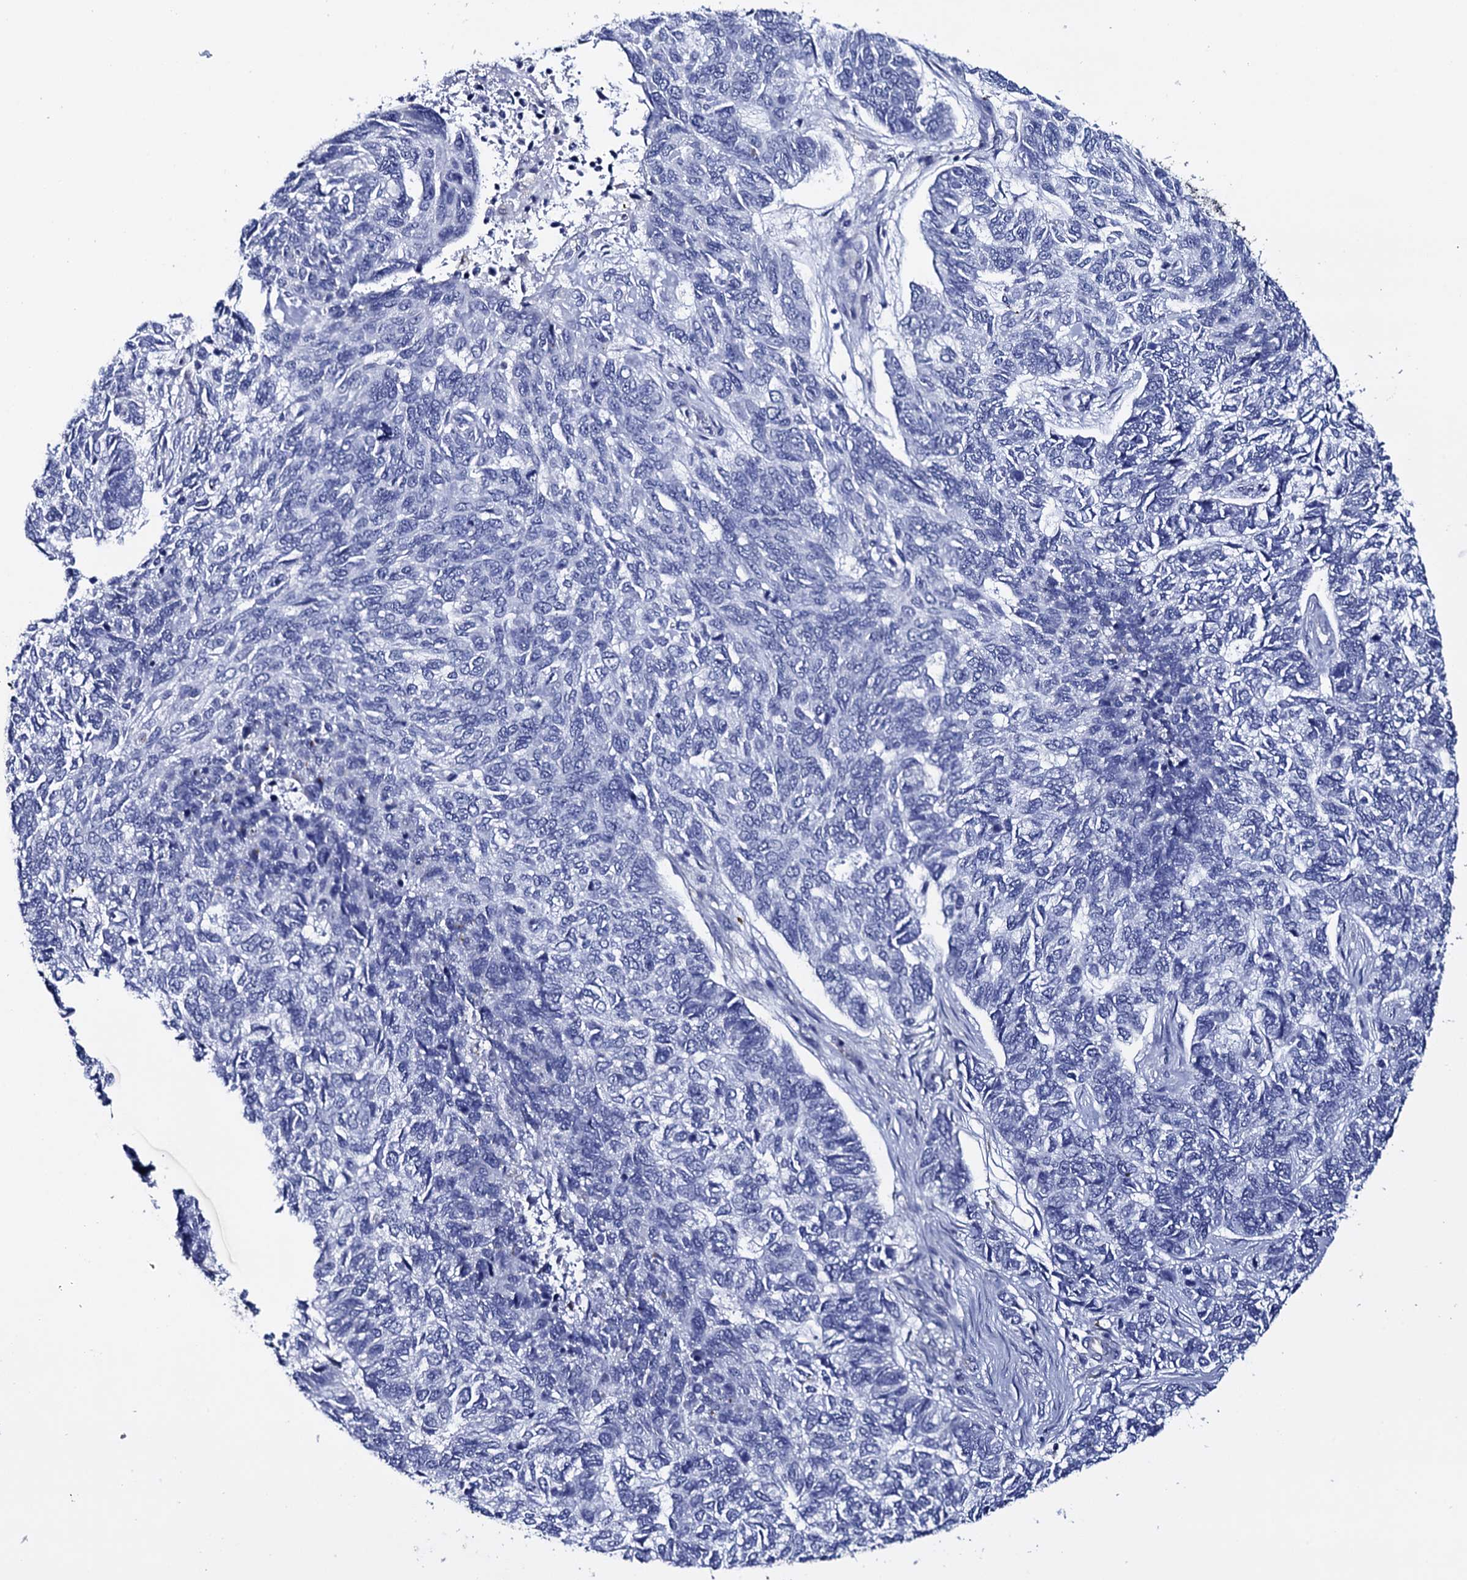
{"staining": {"intensity": "negative", "quantity": "none", "location": "none"}, "tissue": "skin cancer", "cell_type": "Tumor cells", "image_type": "cancer", "snomed": [{"axis": "morphology", "description": "Basal cell carcinoma"}, {"axis": "topography", "description": "Skin"}], "caption": "Skin cancer stained for a protein using immunohistochemistry shows no positivity tumor cells.", "gene": "ITPRID2", "patient": {"sex": "female", "age": 65}}